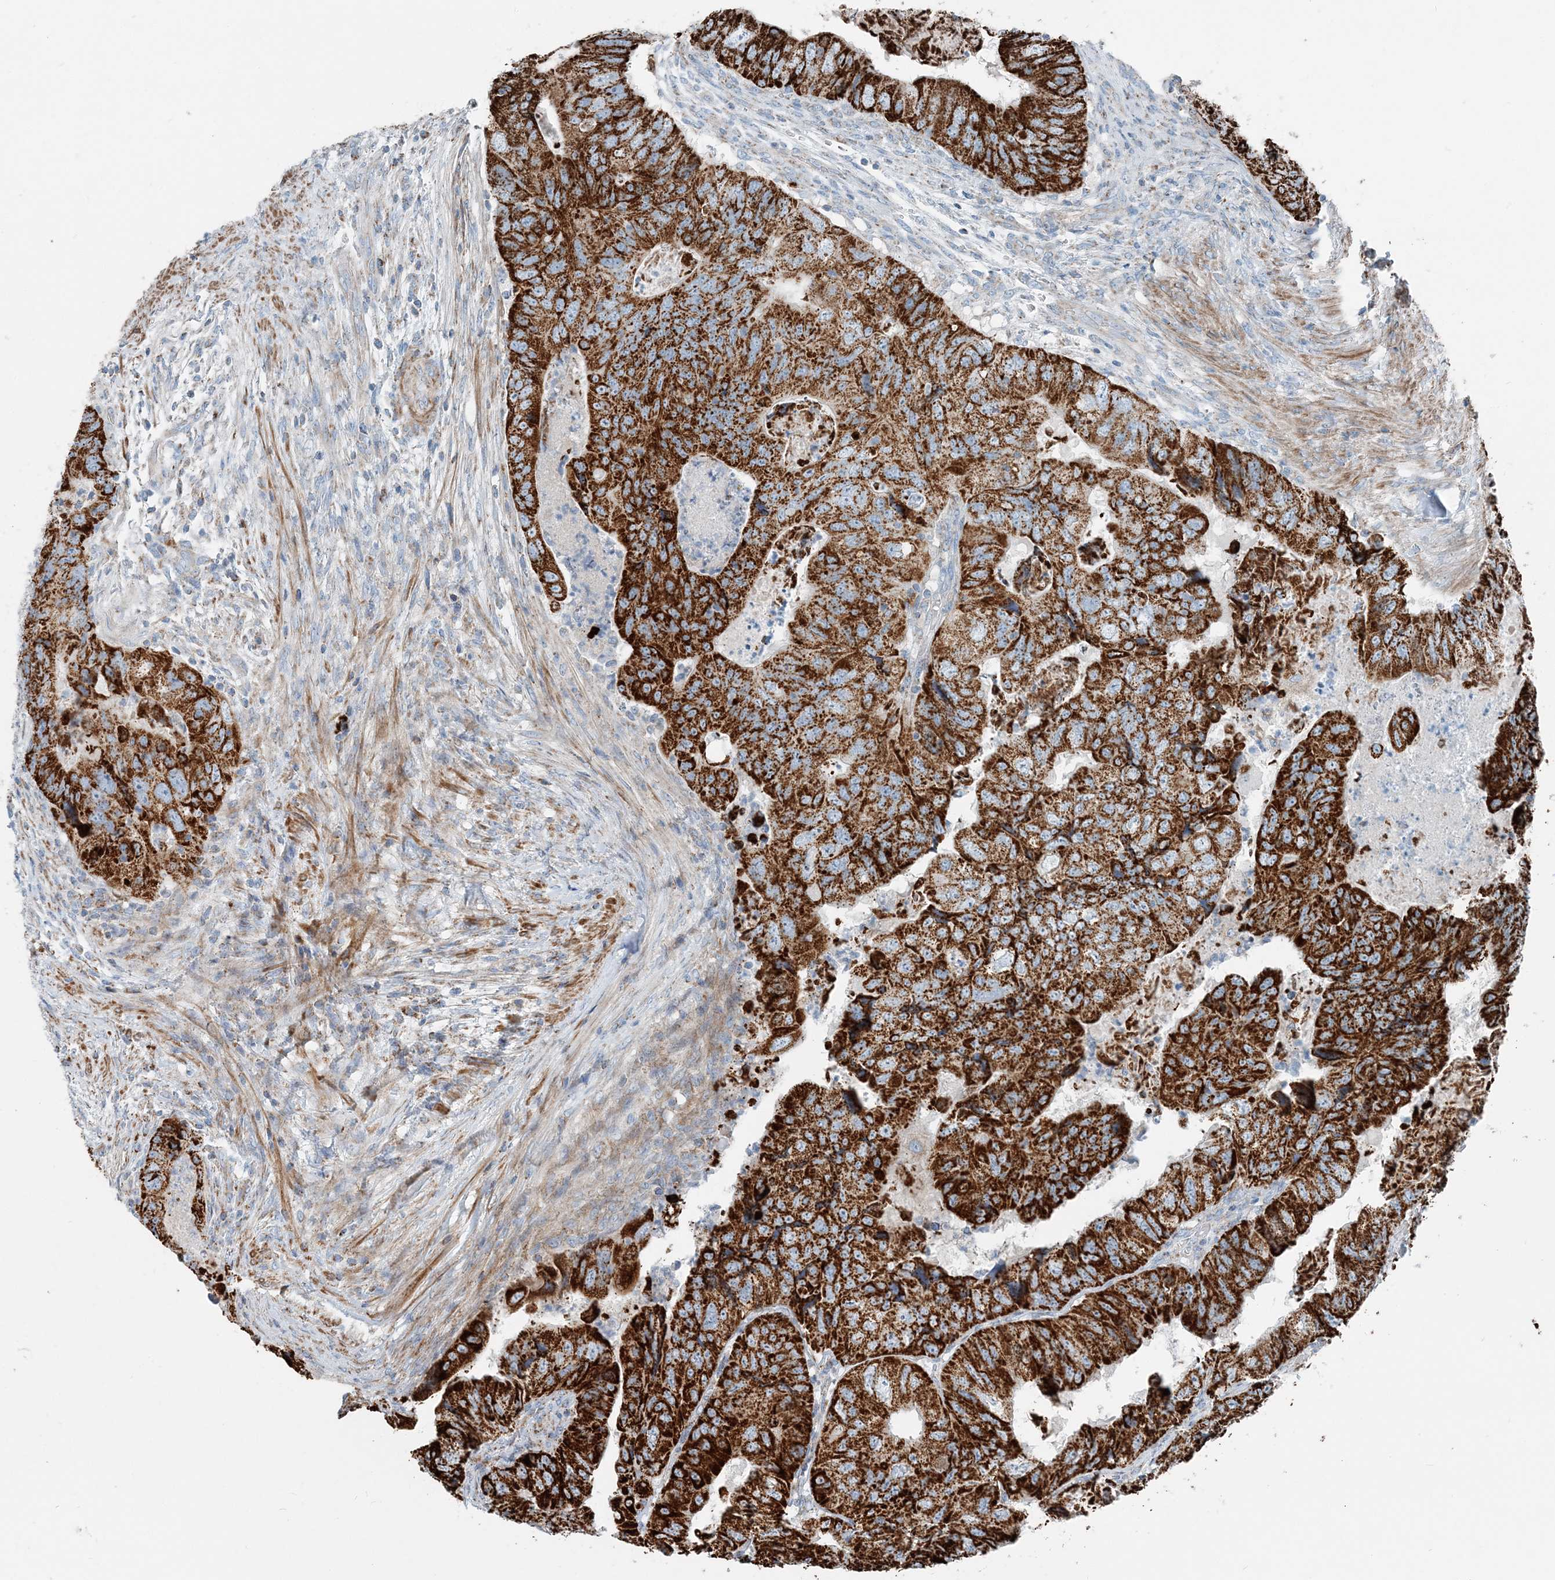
{"staining": {"intensity": "strong", "quantity": ">75%", "location": "cytoplasmic/membranous"}, "tissue": "colorectal cancer", "cell_type": "Tumor cells", "image_type": "cancer", "snomed": [{"axis": "morphology", "description": "Adenocarcinoma, NOS"}, {"axis": "topography", "description": "Rectum"}], "caption": "High-magnification brightfield microscopy of adenocarcinoma (colorectal) stained with DAB (brown) and counterstained with hematoxylin (blue). tumor cells exhibit strong cytoplasmic/membranous positivity is seen in about>75% of cells.", "gene": "INTU", "patient": {"sex": "male", "age": 63}}